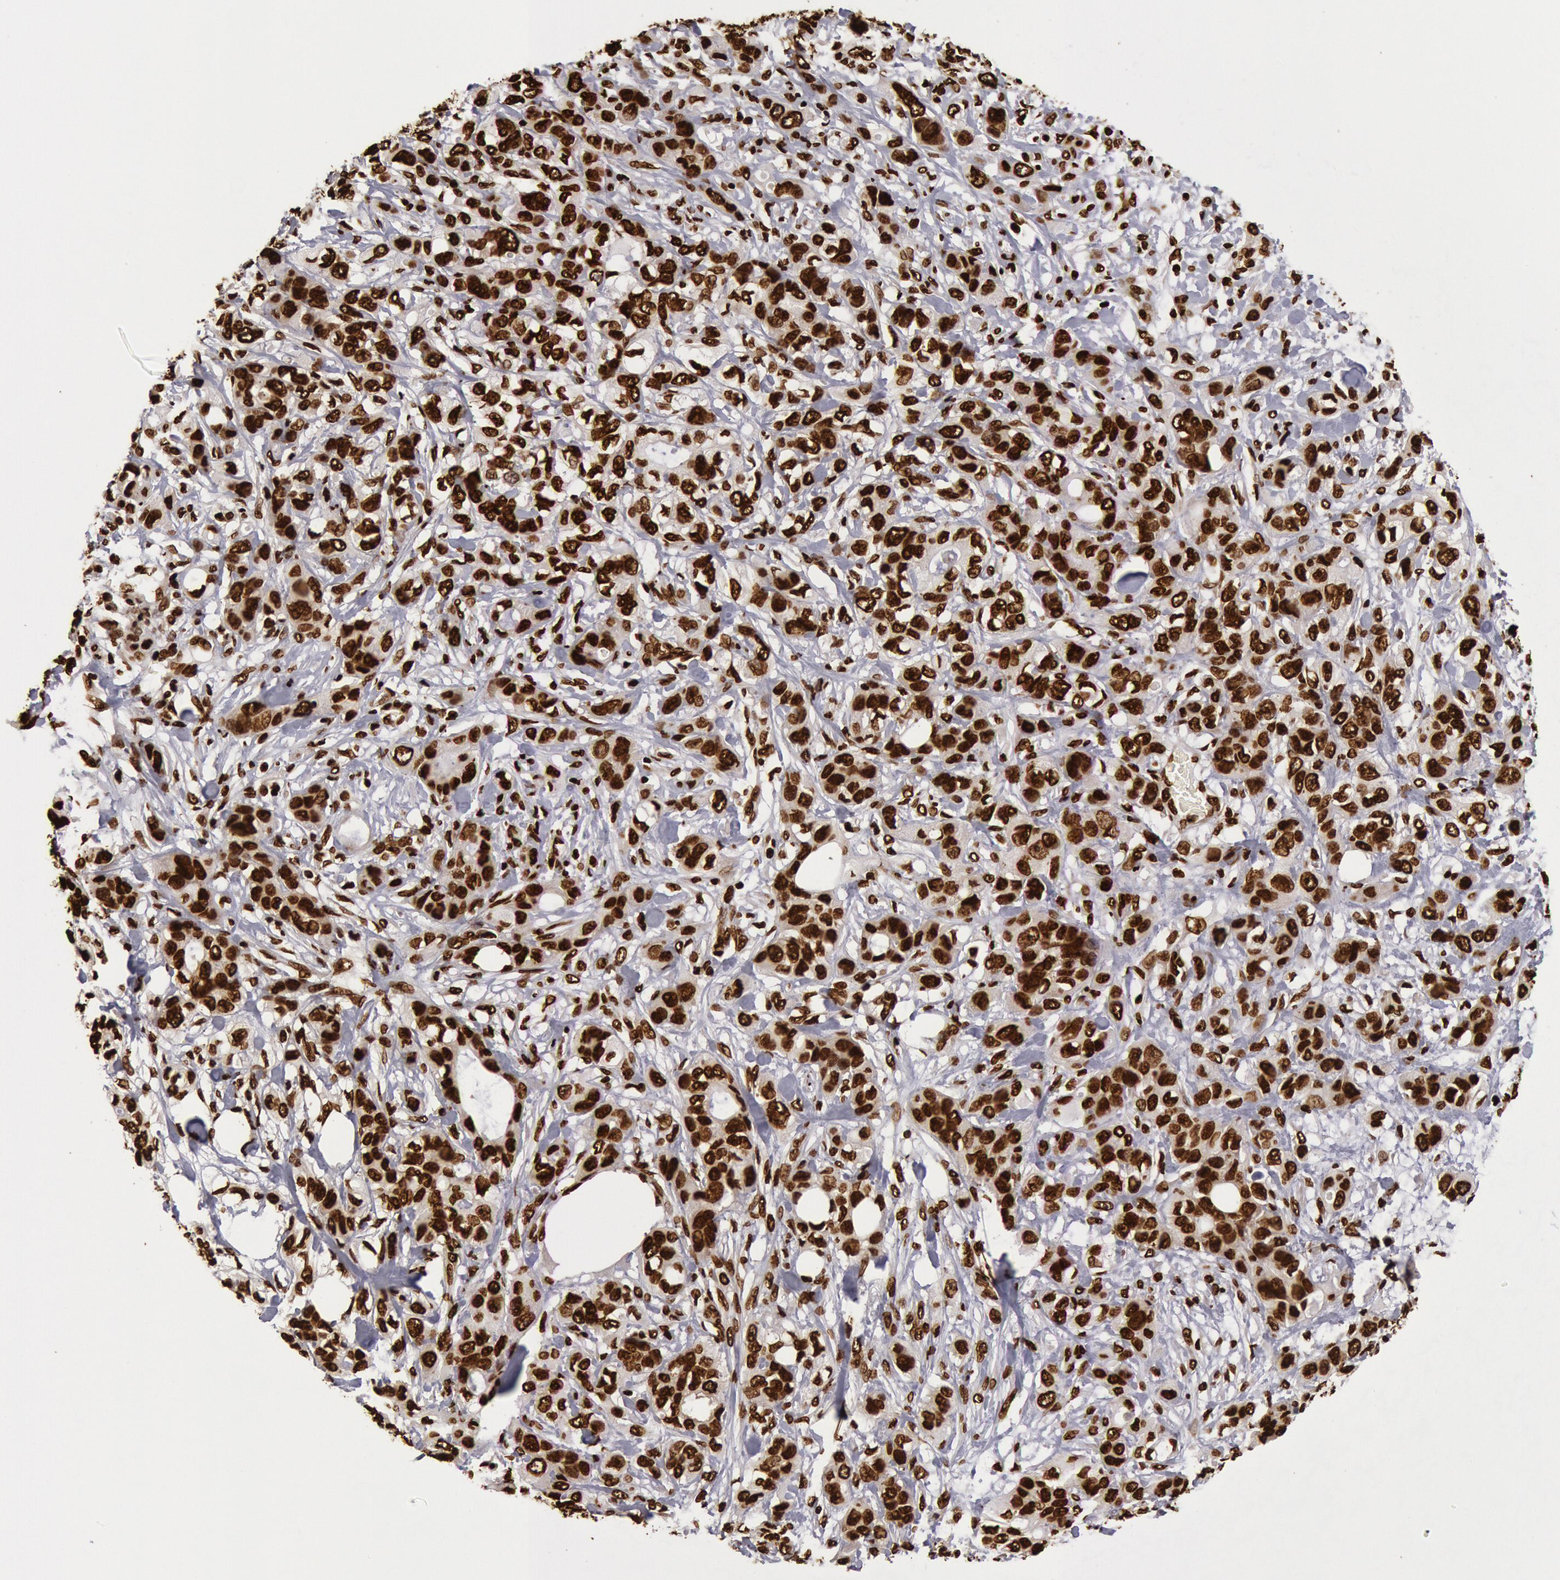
{"staining": {"intensity": "strong", "quantity": ">75%", "location": "nuclear"}, "tissue": "stomach cancer", "cell_type": "Tumor cells", "image_type": "cancer", "snomed": [{"axis": "morphology", "description": "Adenocarcinoma, NOS"}, {"axis": "topography", "description": "Stomach, upper"}], "caption": "The immunohistochemical stain labels strong nuclear staining in tumor cells of stomach cancer (adenocarcinoma) tissue.", "gene": "H3-4", "patient": {"sex": "male", "age": 47}}